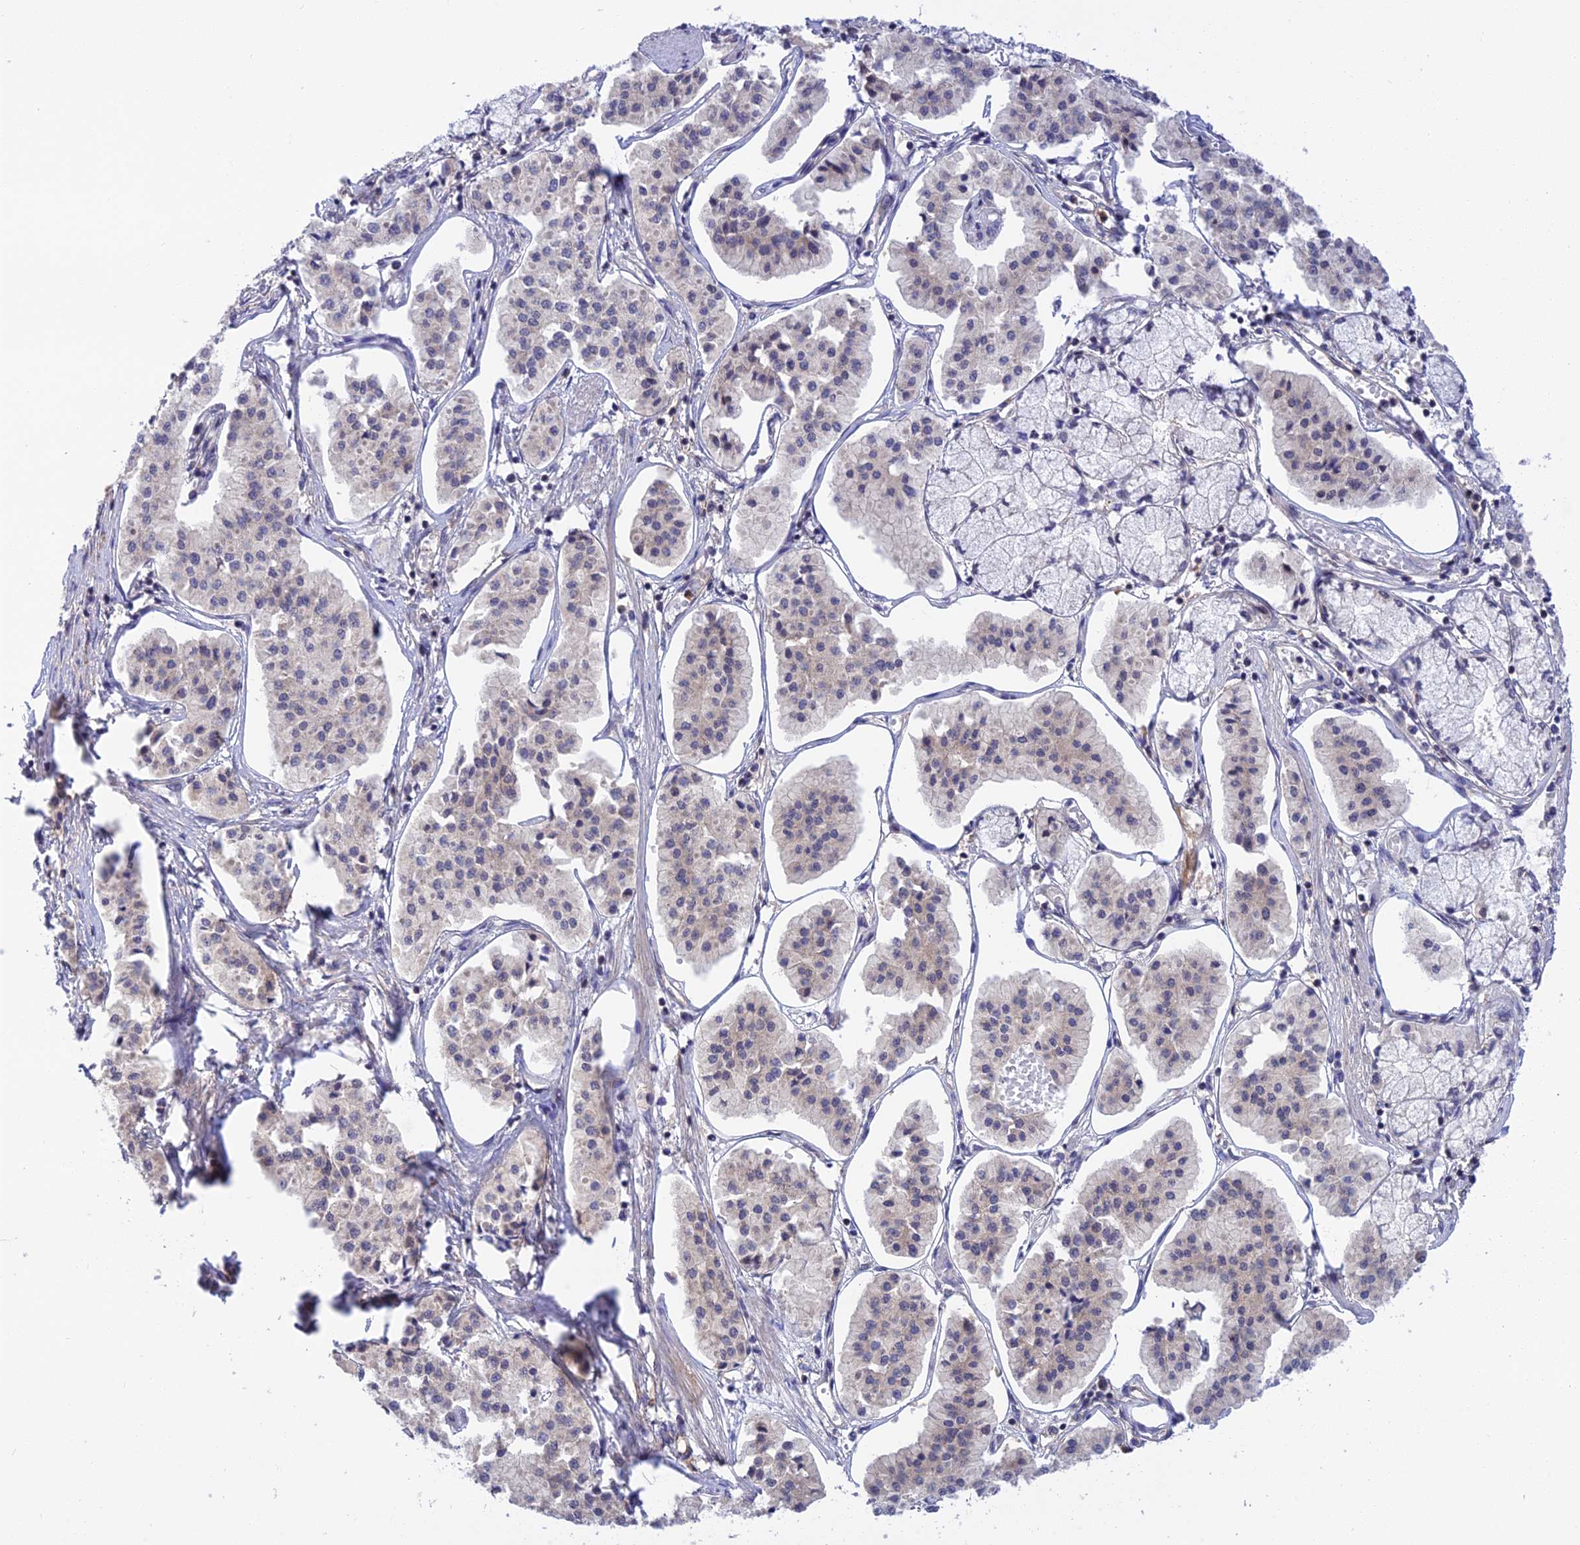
{"staining": {"intensity": "negative", "quantity": "none", "location": "none"}, "tissue": "pancreatic cancer", "cell_type": "Tumor cells", "image_type": "cancer", "snomed": [{"axis": "morphology", "description": "Adenocarcinoma, NOS"}, {"axis": "topography", "description": "Pancreas"}], "caption": "Histopathology image shows no protein expression in tumor cells of adenocarcinoma (pancreatic) tissue.", "gene": "TCEA1", "patient": {"sex": "female", "age": 50}}